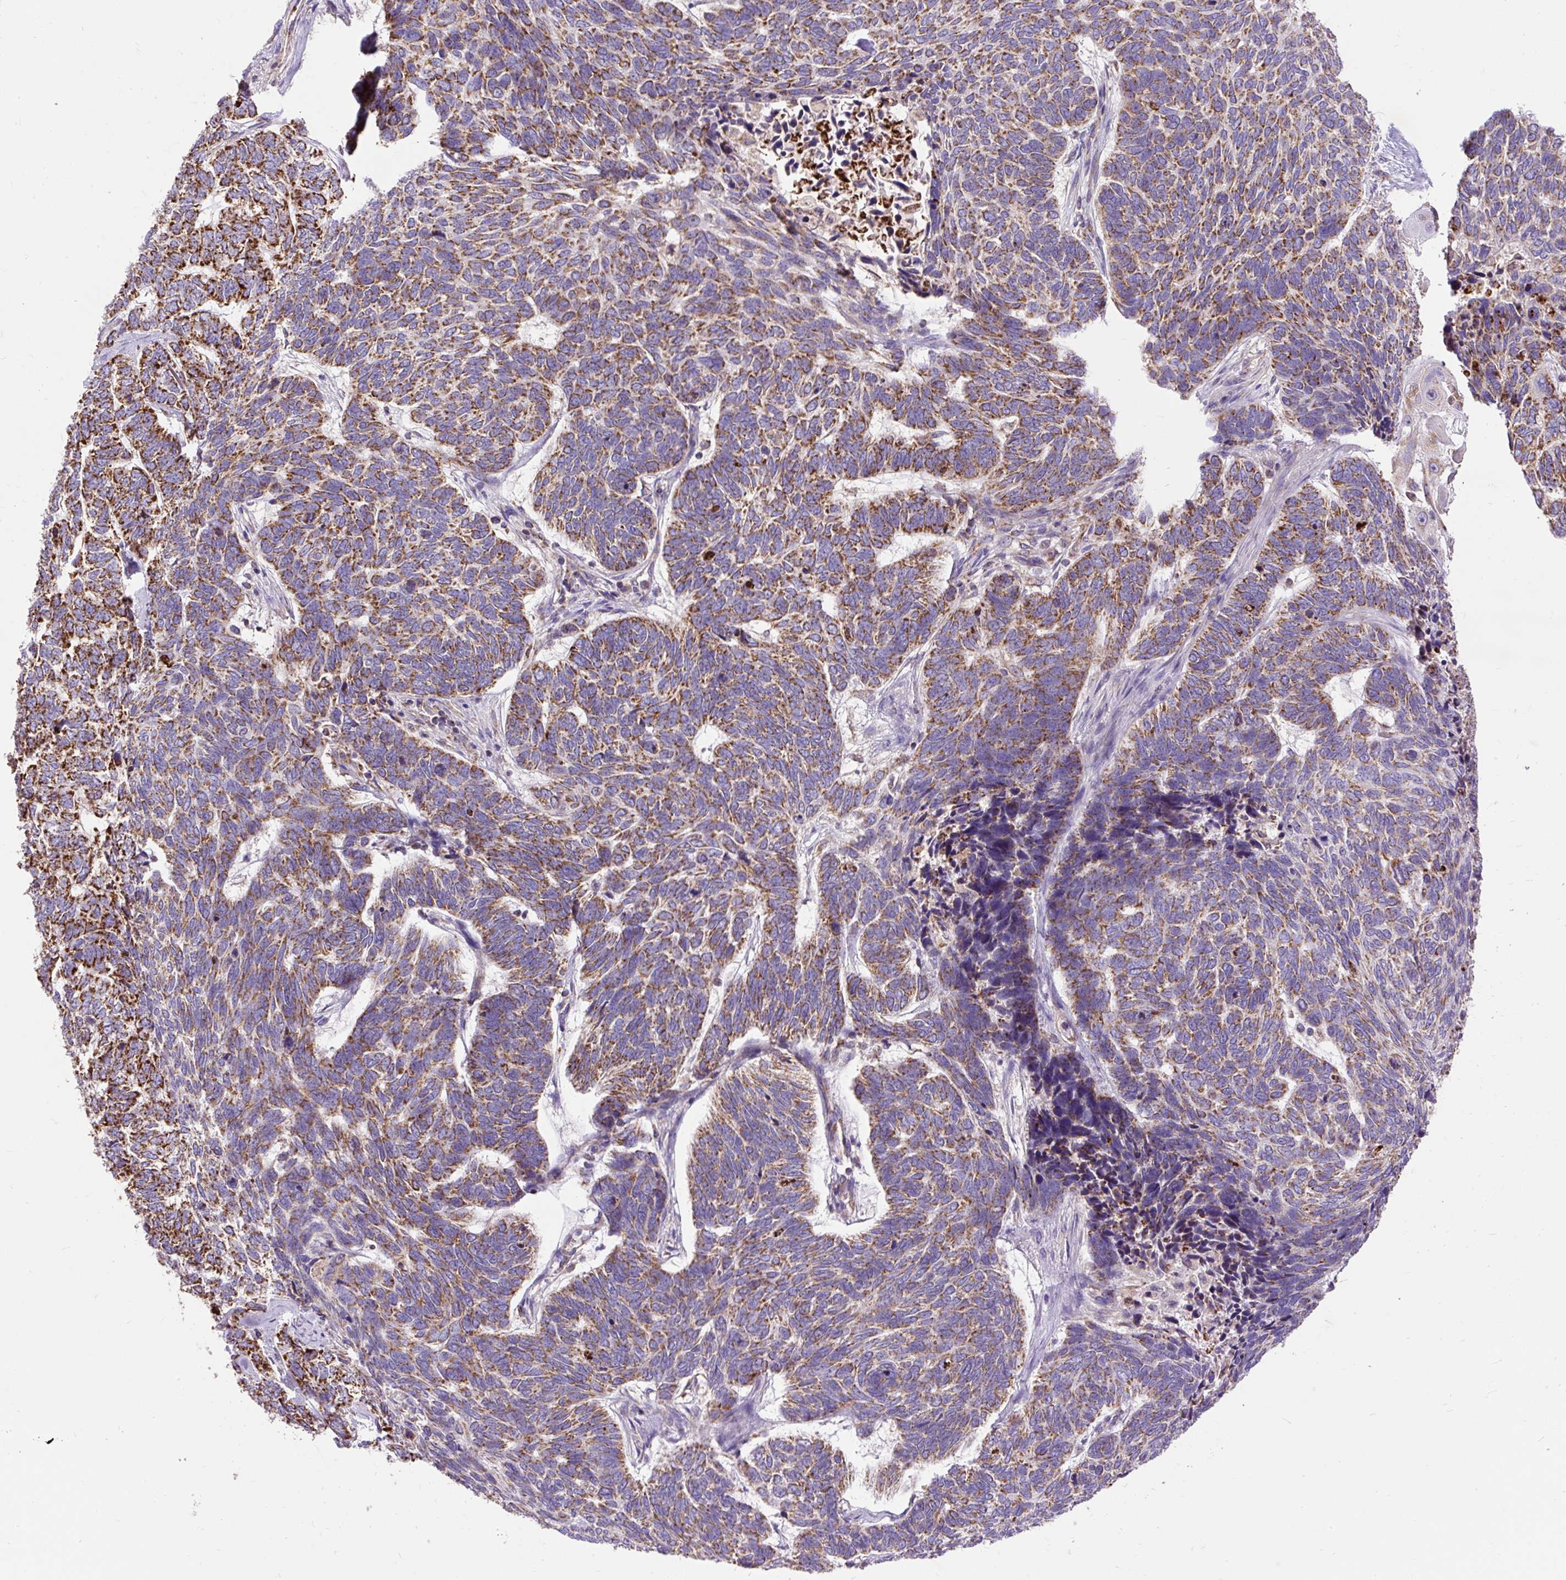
{"staining": {"intensity": "moderate", "quantity": ">75%", "location": "cytoplasmic/membranous"}, "tissue": "skin cancer", "cell_type": "Tumor cells", "image_type": "cancer", "snomed": [{"axis": "morphology", "description": "Basal cell carcinoma"}, {"axis": "topography", "description": "Skin"}], "caption": "Immunohistochemistry (IHC) (DAB (3,3'-diaminobenzidine)) staining of human basal cell carcinoma (skin) reveals moderate cytoplasmic/membranous protein positivity in about >75% of tumor cells. (DAB = brown stain, brightfield microscopy at high magnification).", "gene": "TOMM40", "patient": {"sex": "female", "age": 65}}